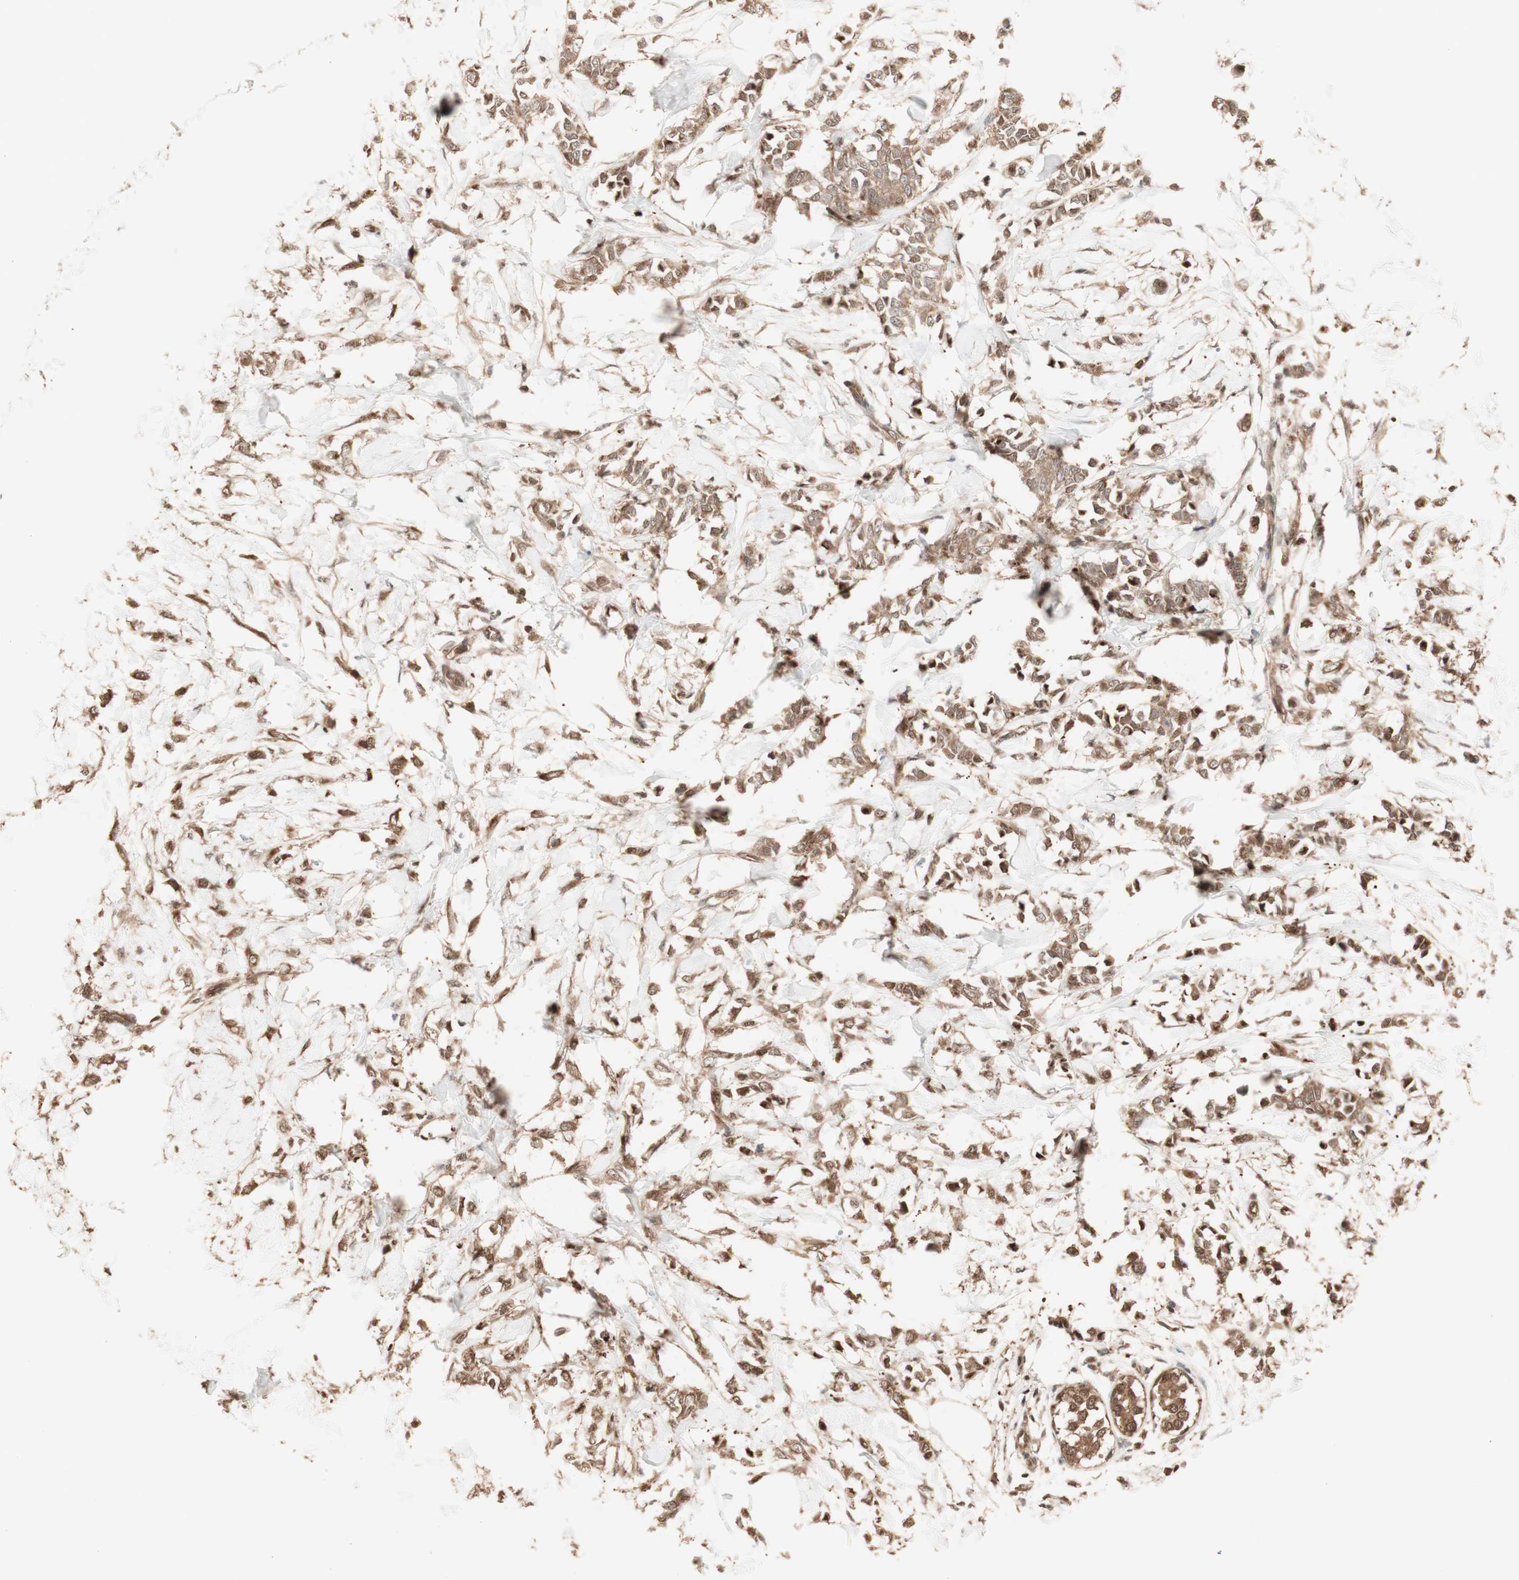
{"staining": {"intensity": "moderate", "quantity": ">75%", "location": "cytoplasmic/membranous,nuclear"}, "tissue": "breast cancer", "cell_type": "Tumor cells", "image_type": "cancer", "snomed": [{"axis": "morphology", "description": "Lobular carcinoma, in situ"}, {"axis": "morphology", "description": "Lobular carcinoma"}, {"axis": "topography", "description": "Breast"}], "caption": "High-power microscopy captured an immunohistochemistry photomicrograph of breast cancer, revealing moderate cytoplasmic/membranous and nuclear expression in approximately >75% of tumor cells.", "gene": "YWHAB", "patient": {"sex": "female", "age": 41}}